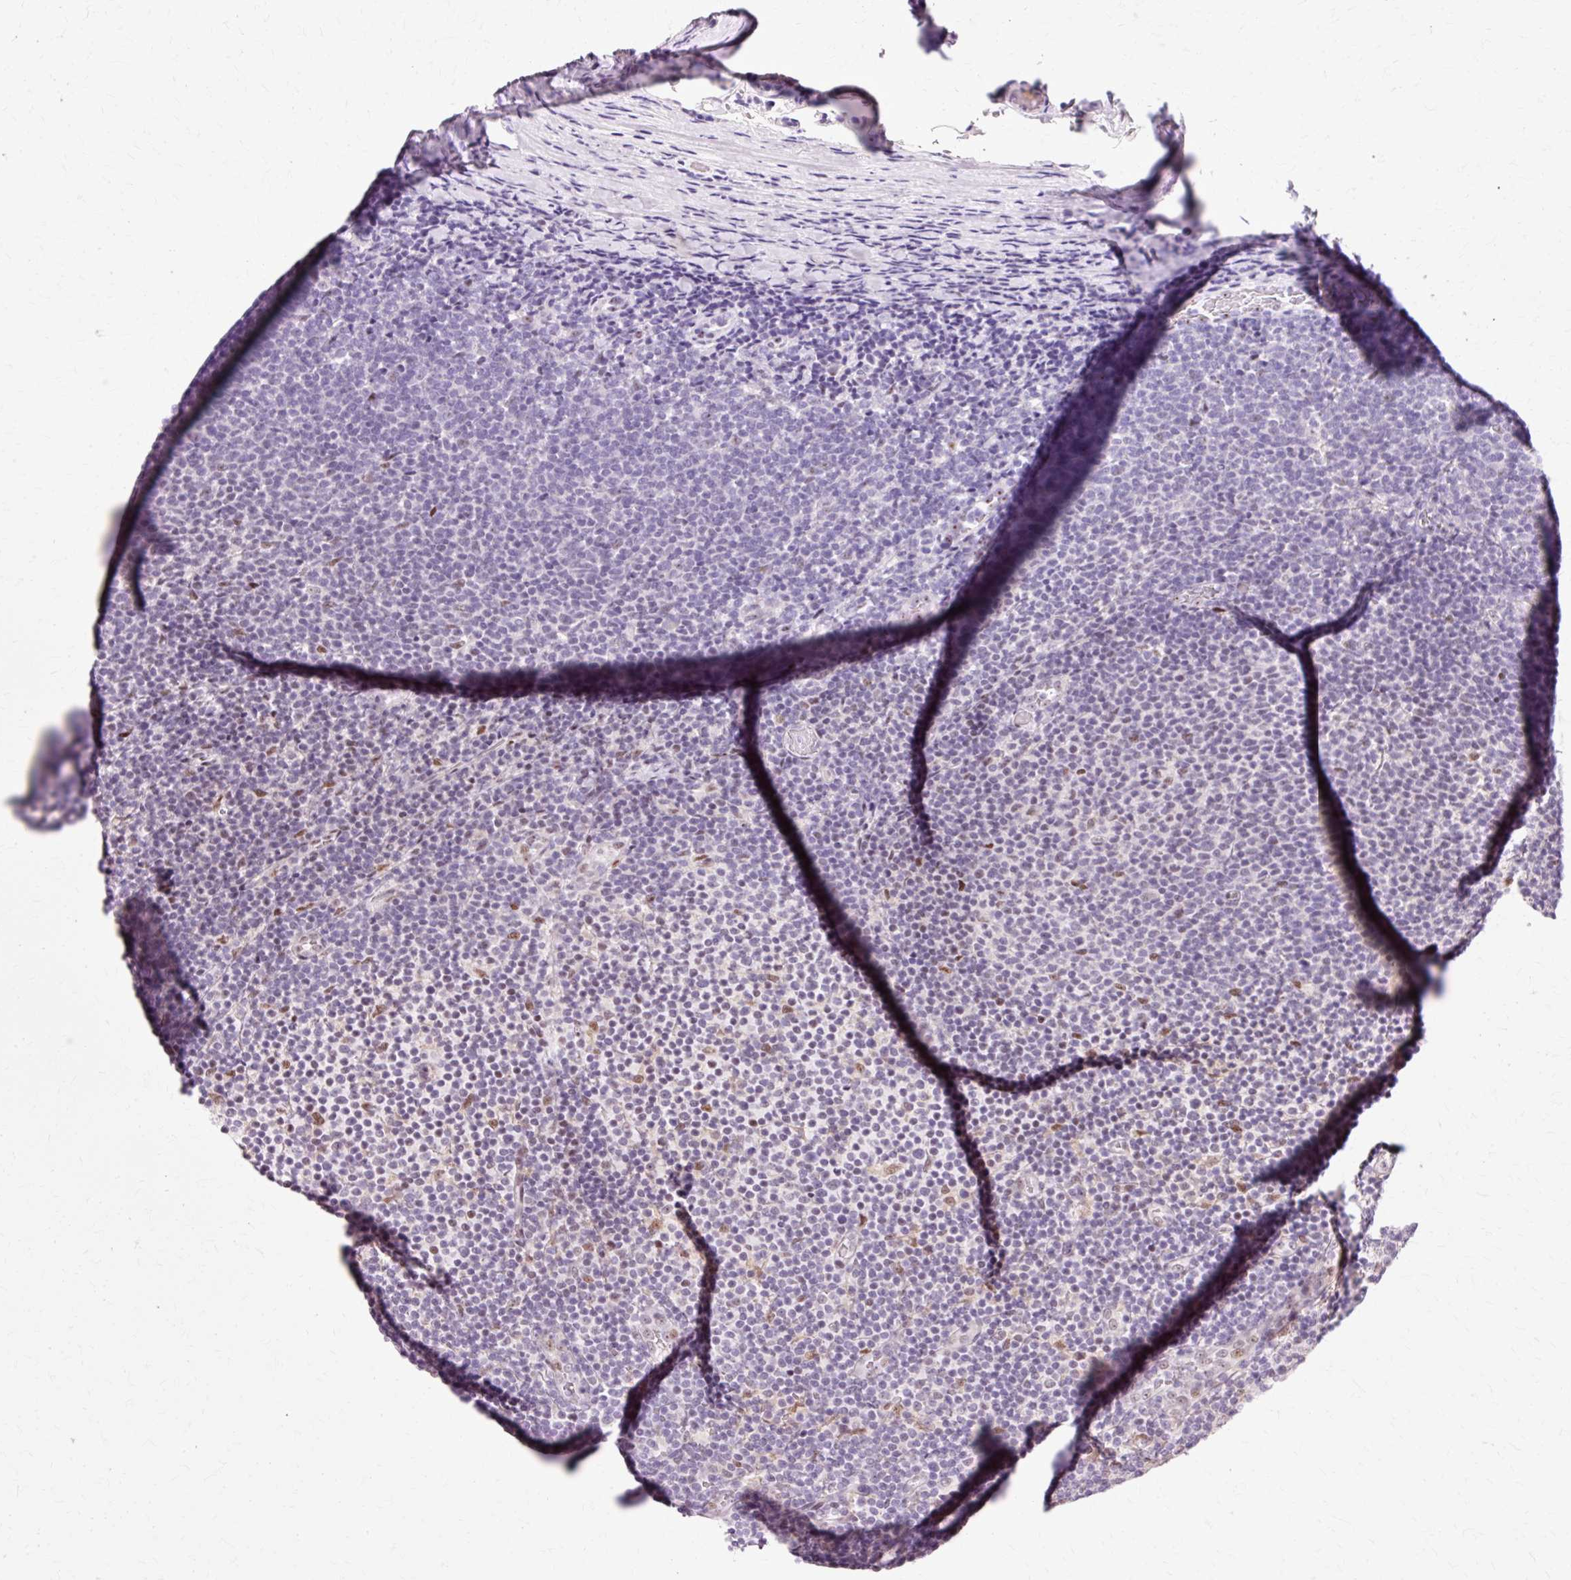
{"staining": {"intensity": "negative", "quantity": "none", "location": "none"}, "tissue": "lymphoma", "cell_type": "Tumor cells", "image_type": "cancer", "snomed": [{"axis": "morphology", "description": "Malignant lymphoma, non-Hodgkin's type, Low grade"}, {"axis": "topography", "description": "Lymph node"}], "caption": "A micrograph of malignant lymphoma, non-Hodgkin's type (low-grade) stained for a protein reveals no brown staining in tumor cells.", "gene": "MACROD2", "patient": {"sex": "male", "age": 66}}